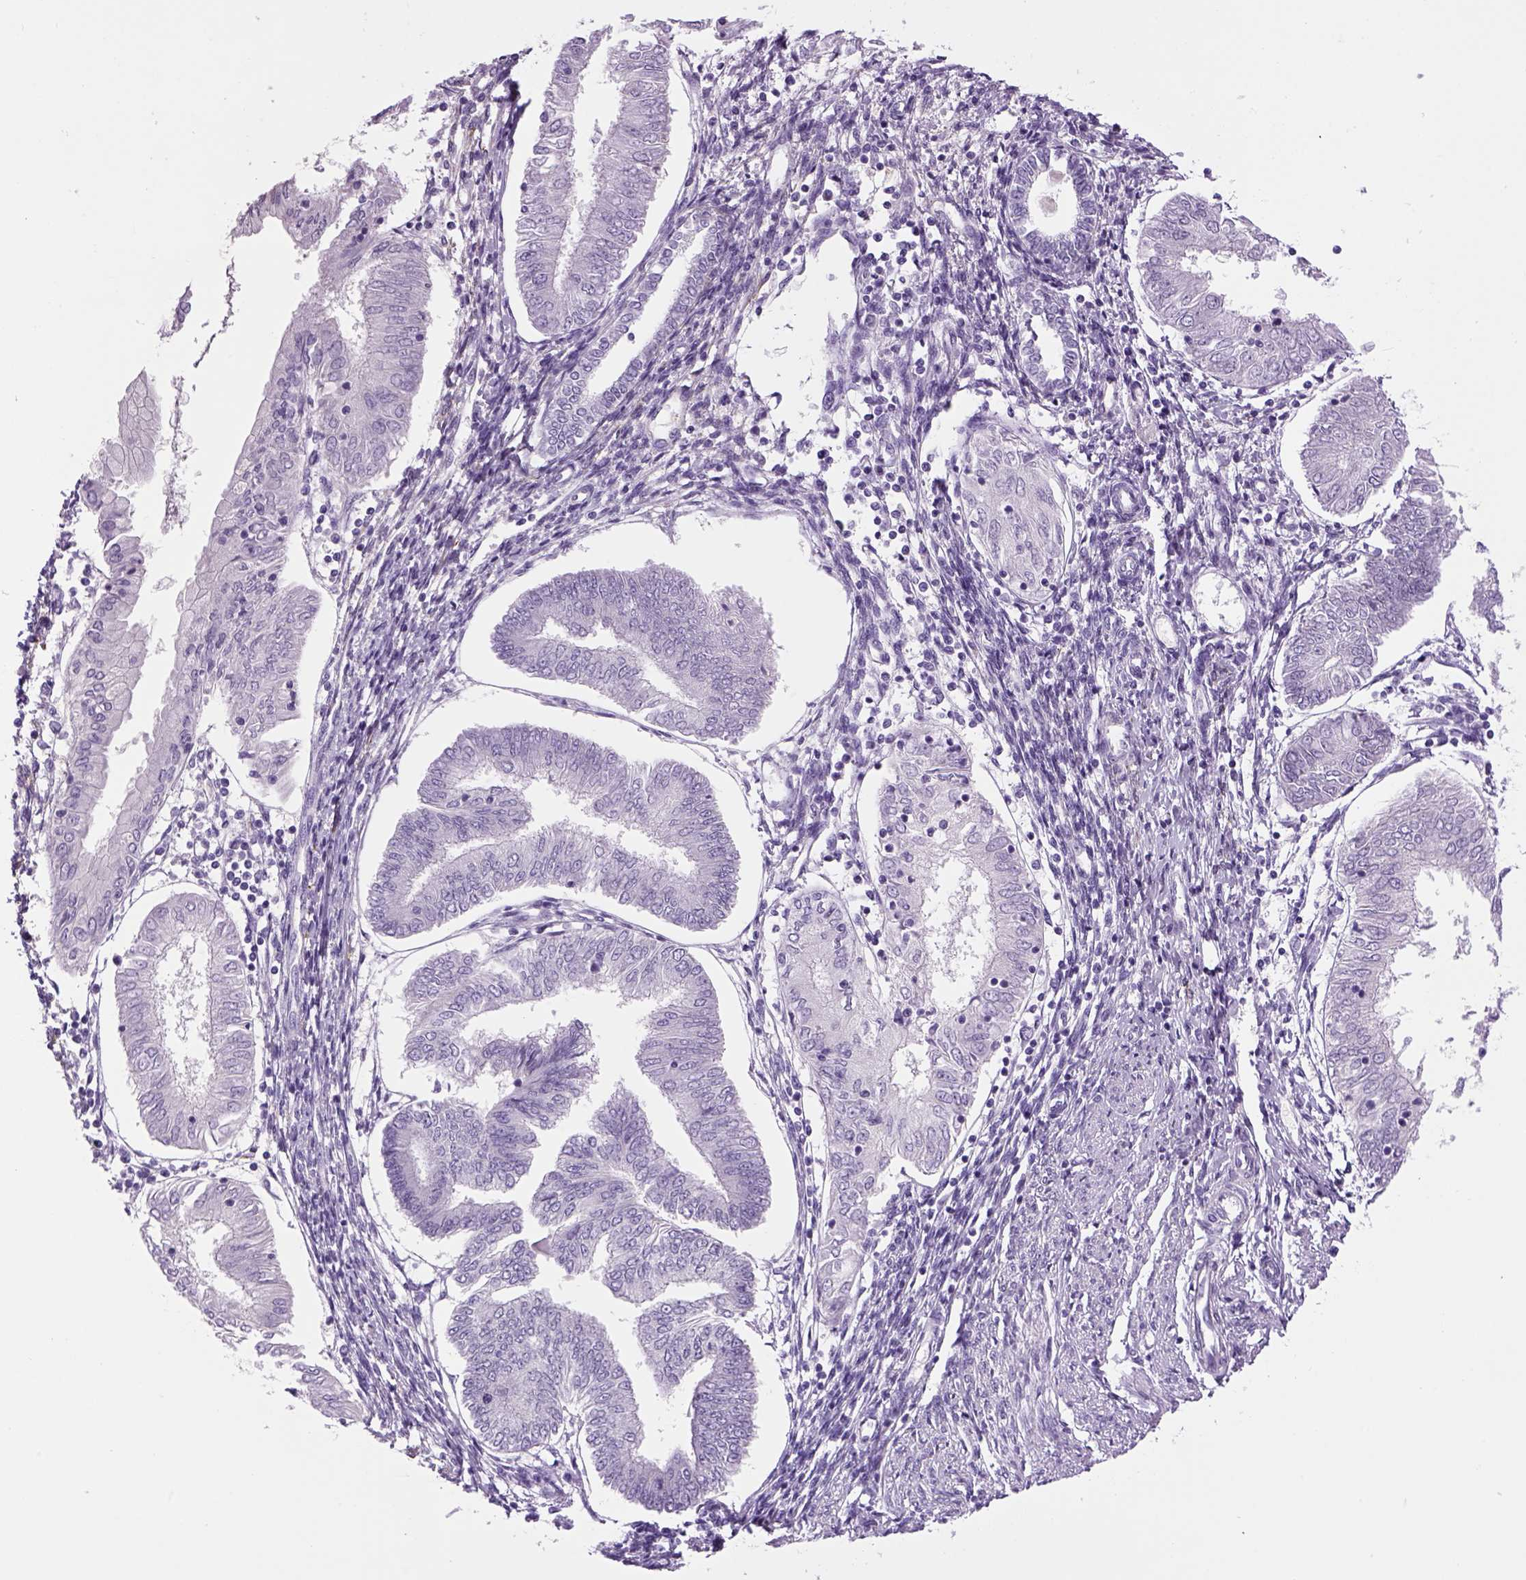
{"staining": {"intensity": "negative", "quantity": "none", "location": "none"}, "tissue": "endometrial cancer", "cell_type": "Tumor cells", "image_type": "cancer", "snomed": [{"axis": "morphology", "description": "Adenocarcinoma, NOS"}, {"axis": "topography", "description": "Endometrium"}], "caption": "High power microscopy photomicrograph of an IHC histopathology image of endometrial cancer, revealing no significant expression in tumor cells.", "gene": "DBH", "patient": {"sex": "female", "age": 68}}